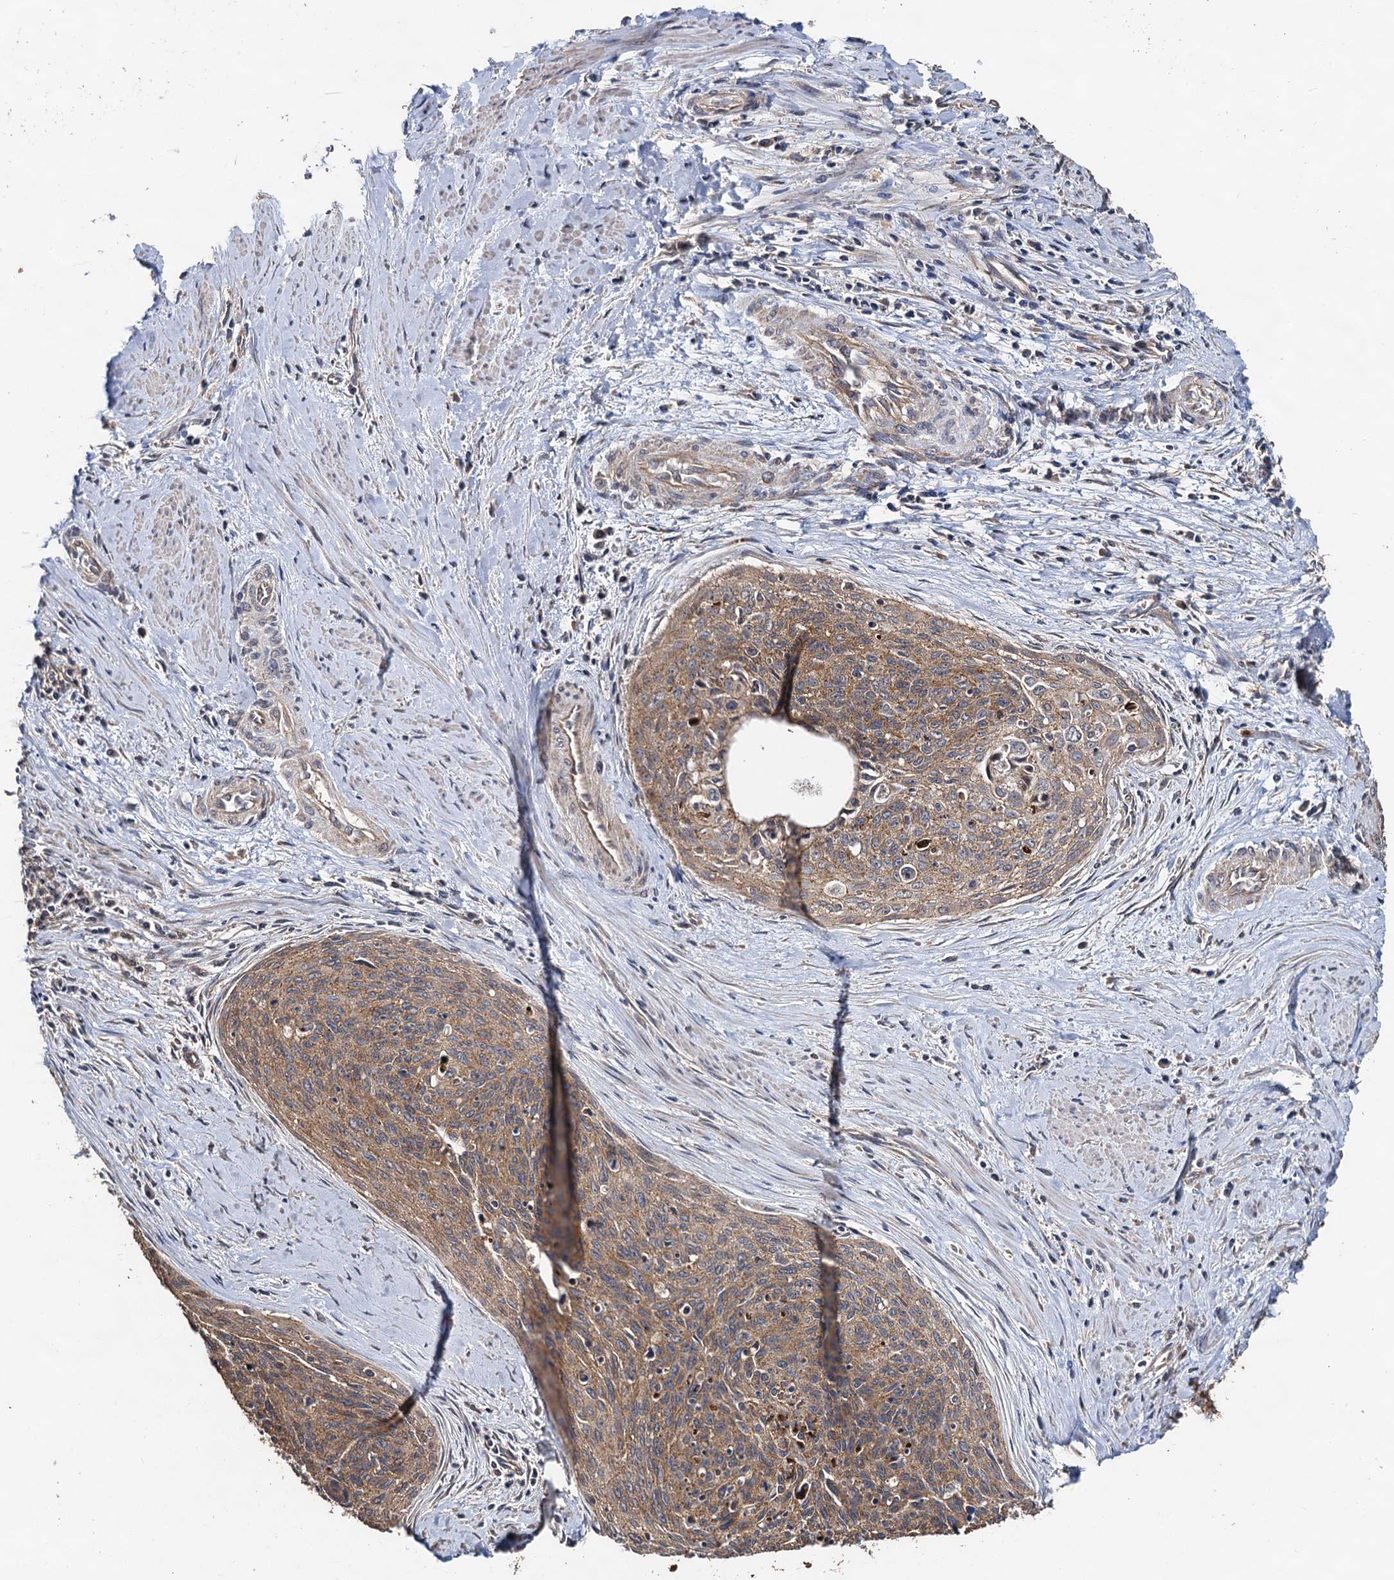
{"staining": {"intensity": "moderate", "quantity": "25%-75%", "location": "cytoplasmic/membranous"}, "tissue": "cervical cancer", "cell_type": "Tumor cells", "image_type": "cancer", "snomed": [{"axis": "morphology", "description": "Squamous cell carcinoma, NOS"}, {"axis": "topography", "description": "Cervix"}], "caption": "Cervical cancer was stained to show a protein in brown. There is medium levels of moderate cytoplasmic/membranous expression in approximately 25%-75% of tumor cells.", "gene": "PPTC7", "patient": {"sex": "female", "age": 55}}